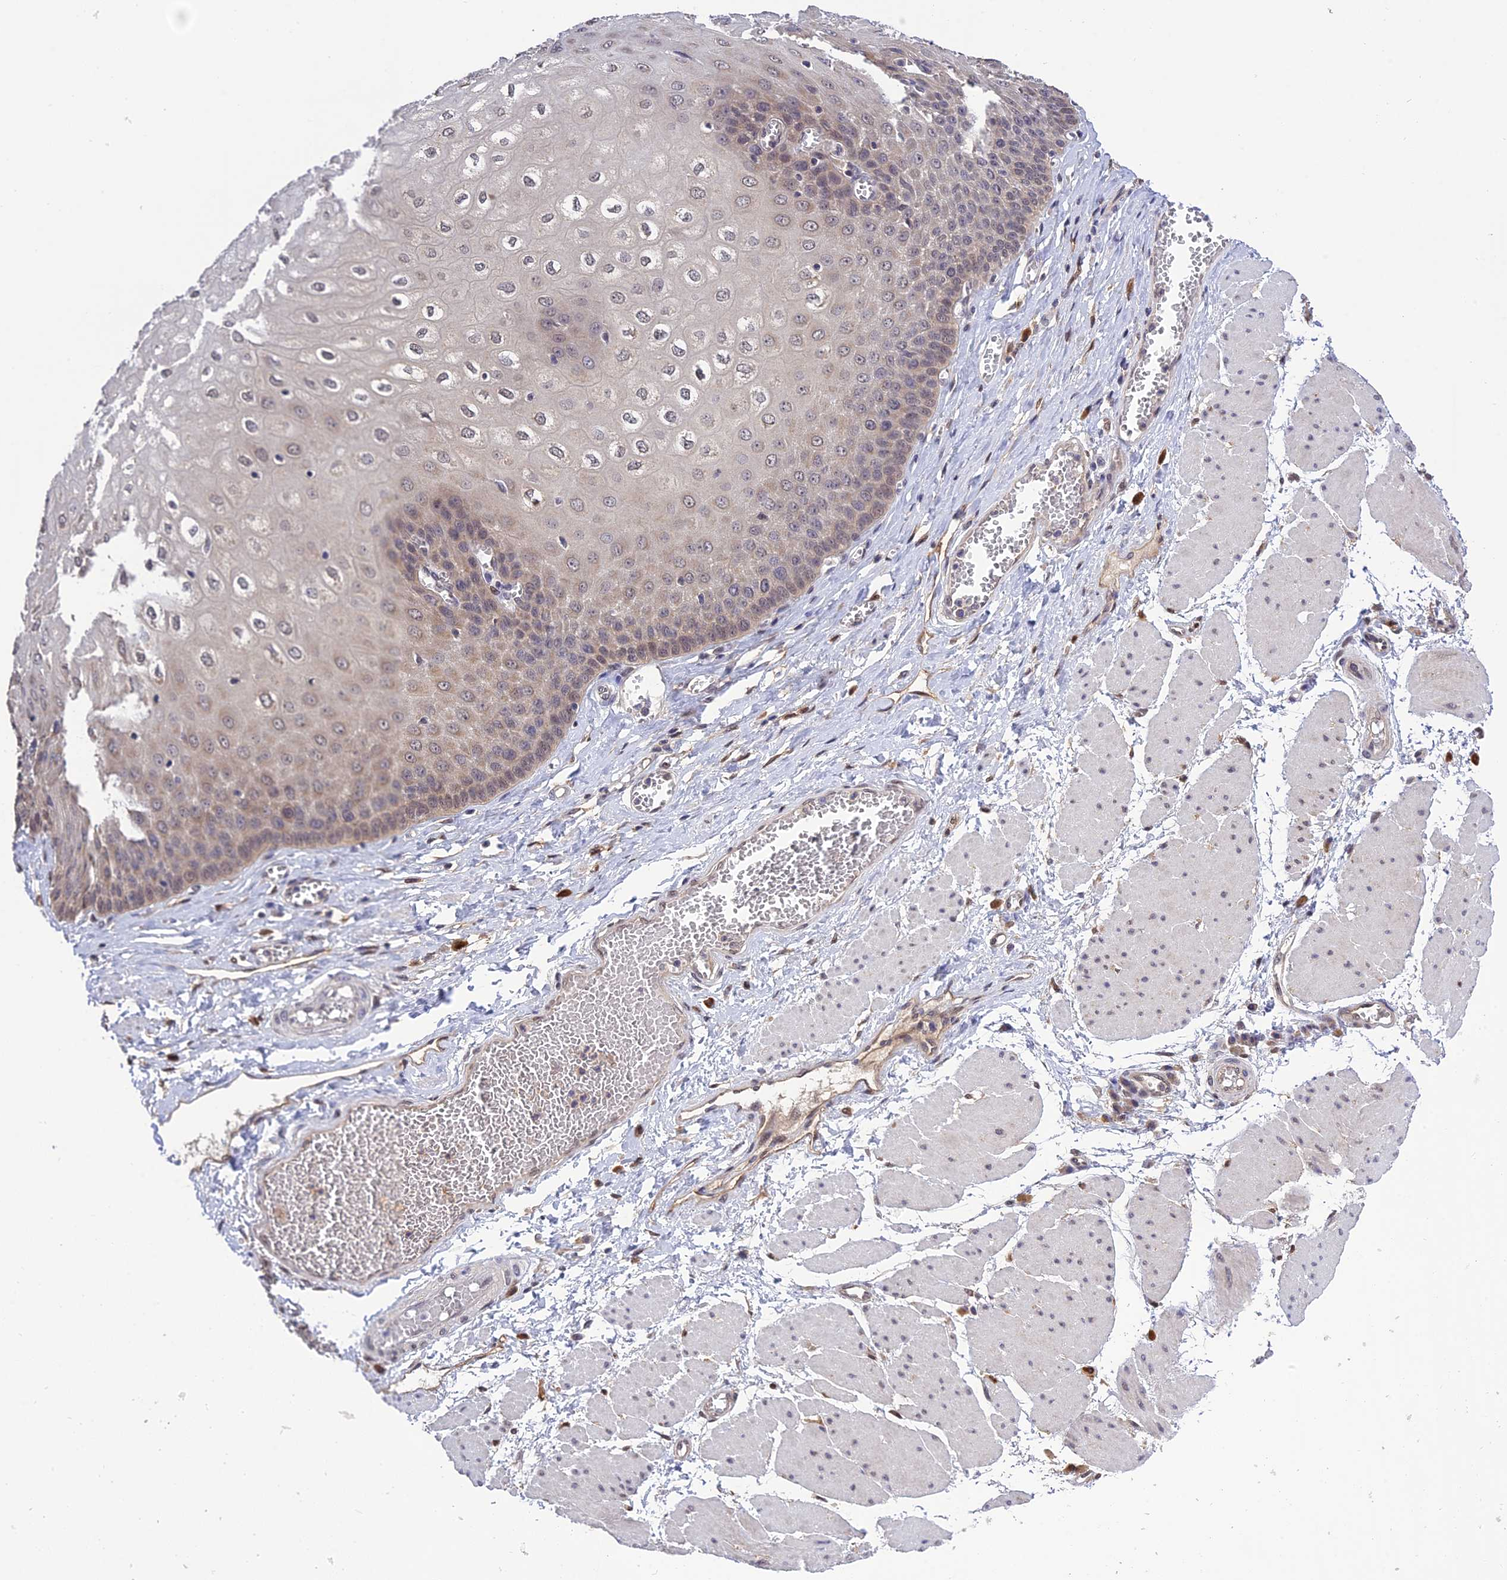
{"staining": {"intensity": "weak", "quantity": "25%-75%", "location": "cytoplasmic/membranous"}, "tissue": "esophagus", "cell_type": "Squamous epithelial cells", "image_type": "normal", "snomed": [{"axis": "morphology", "description": "Normal tissue, NOS"}, {"axis": "topography", "description": "Esophagus"}], "caption": "The histopathology image displays immunohistochemical staining of unremarkable esophagus. There is weak cytoplasmic/membranous positivity is seen in approximately 25%-75% of squamous epithelial cells.", "gene": "MNS1", "patient": {"sex": "male", "age": 60}}